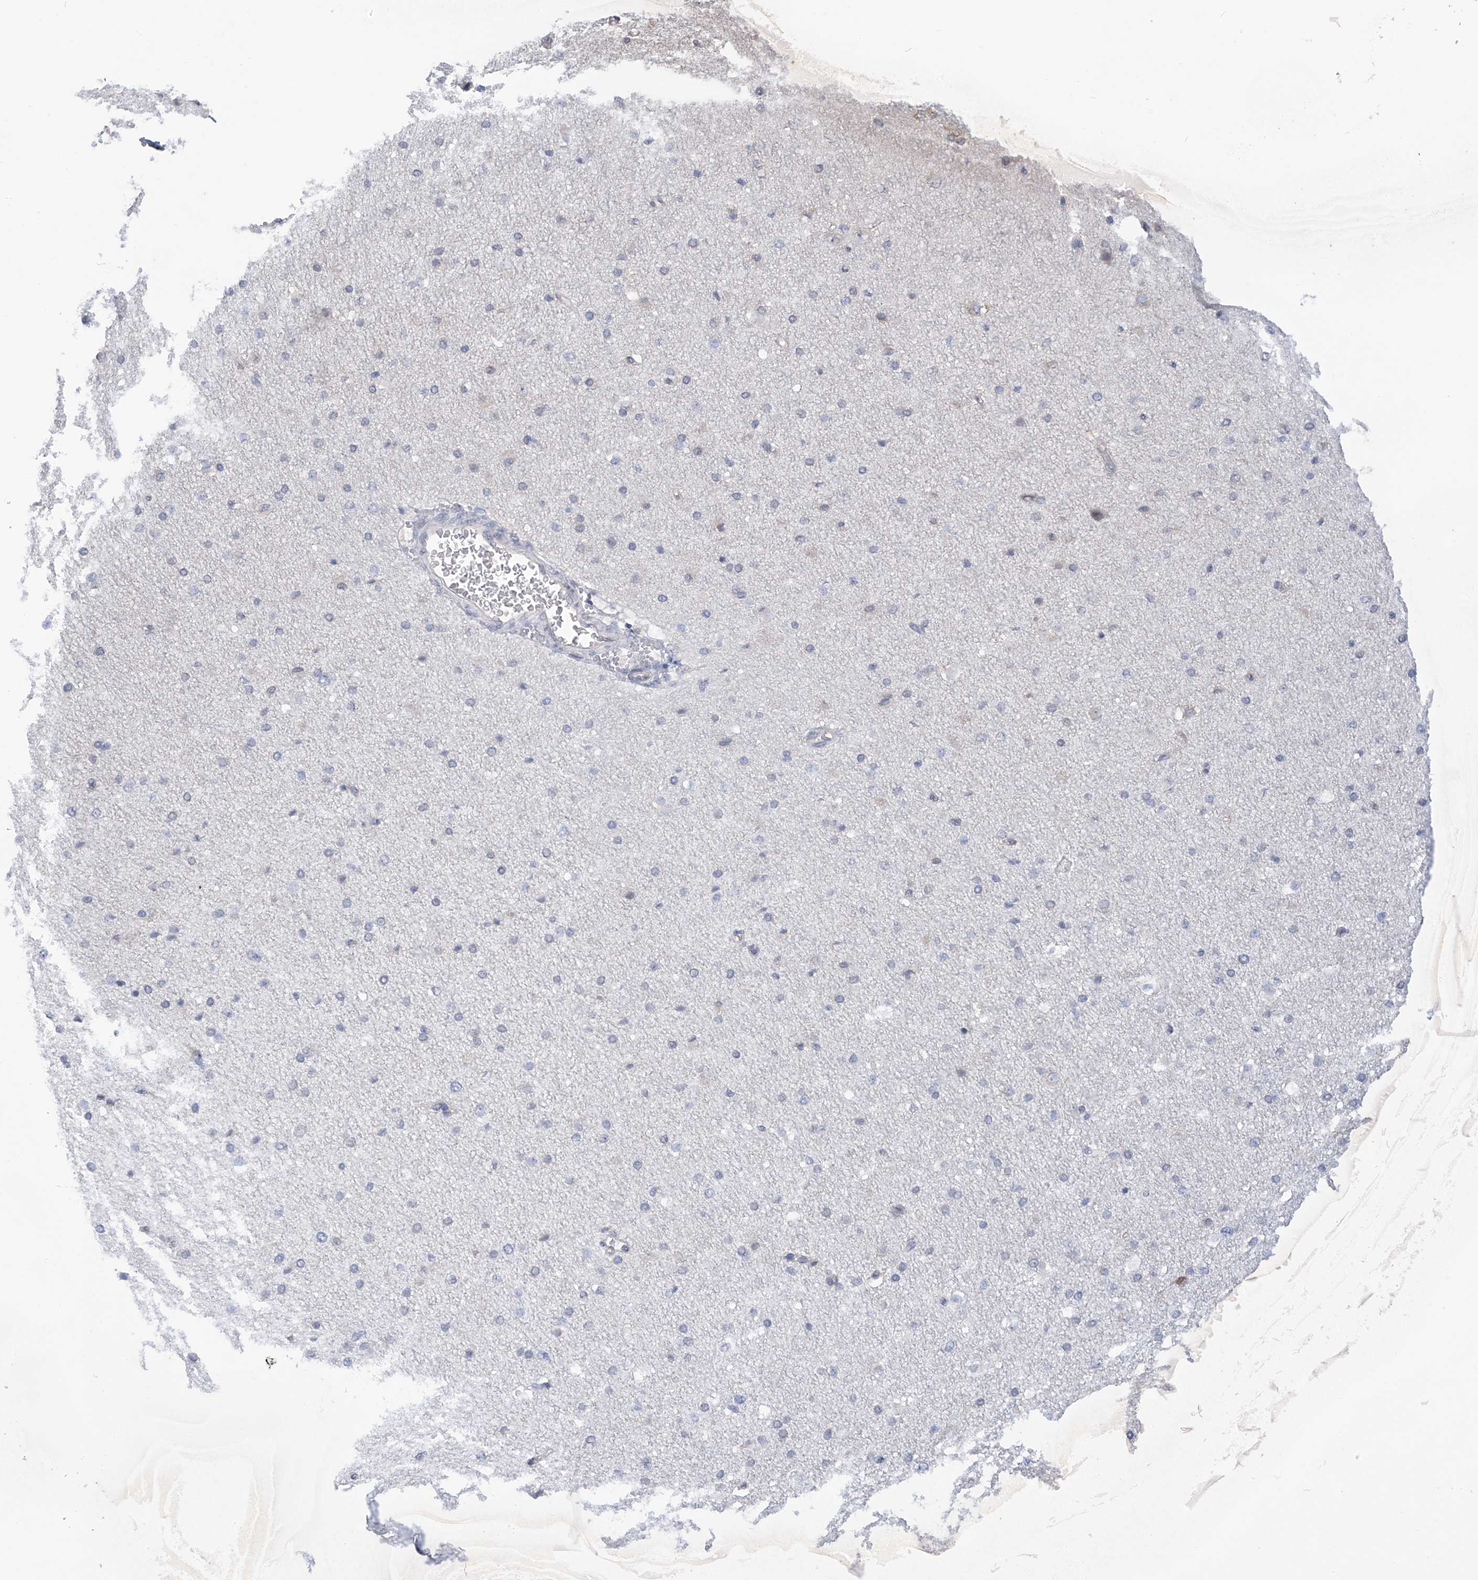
{"staining": {"intensity": "weak", "quantity": "<25%", "location": "cytoplasmic/membranous"}, "tissue": "cerebral cortex", "cell_type": "Endothelial cells", "image_type": "normal", "snomed": [{"axis": "morphology", "description": "Normal tissue, NOS"}, {"axis": "morphology", "description": "Developmental malformation"}, {"axis": "topography", "description": "Cerebral cortex"}], "caption": "Cerebral cortex stained for a protein using immunohistochemistry displays no expression endothelial cells.", "gene": "KIAA1522", "patient": {"sex": "female", "age": 30}}